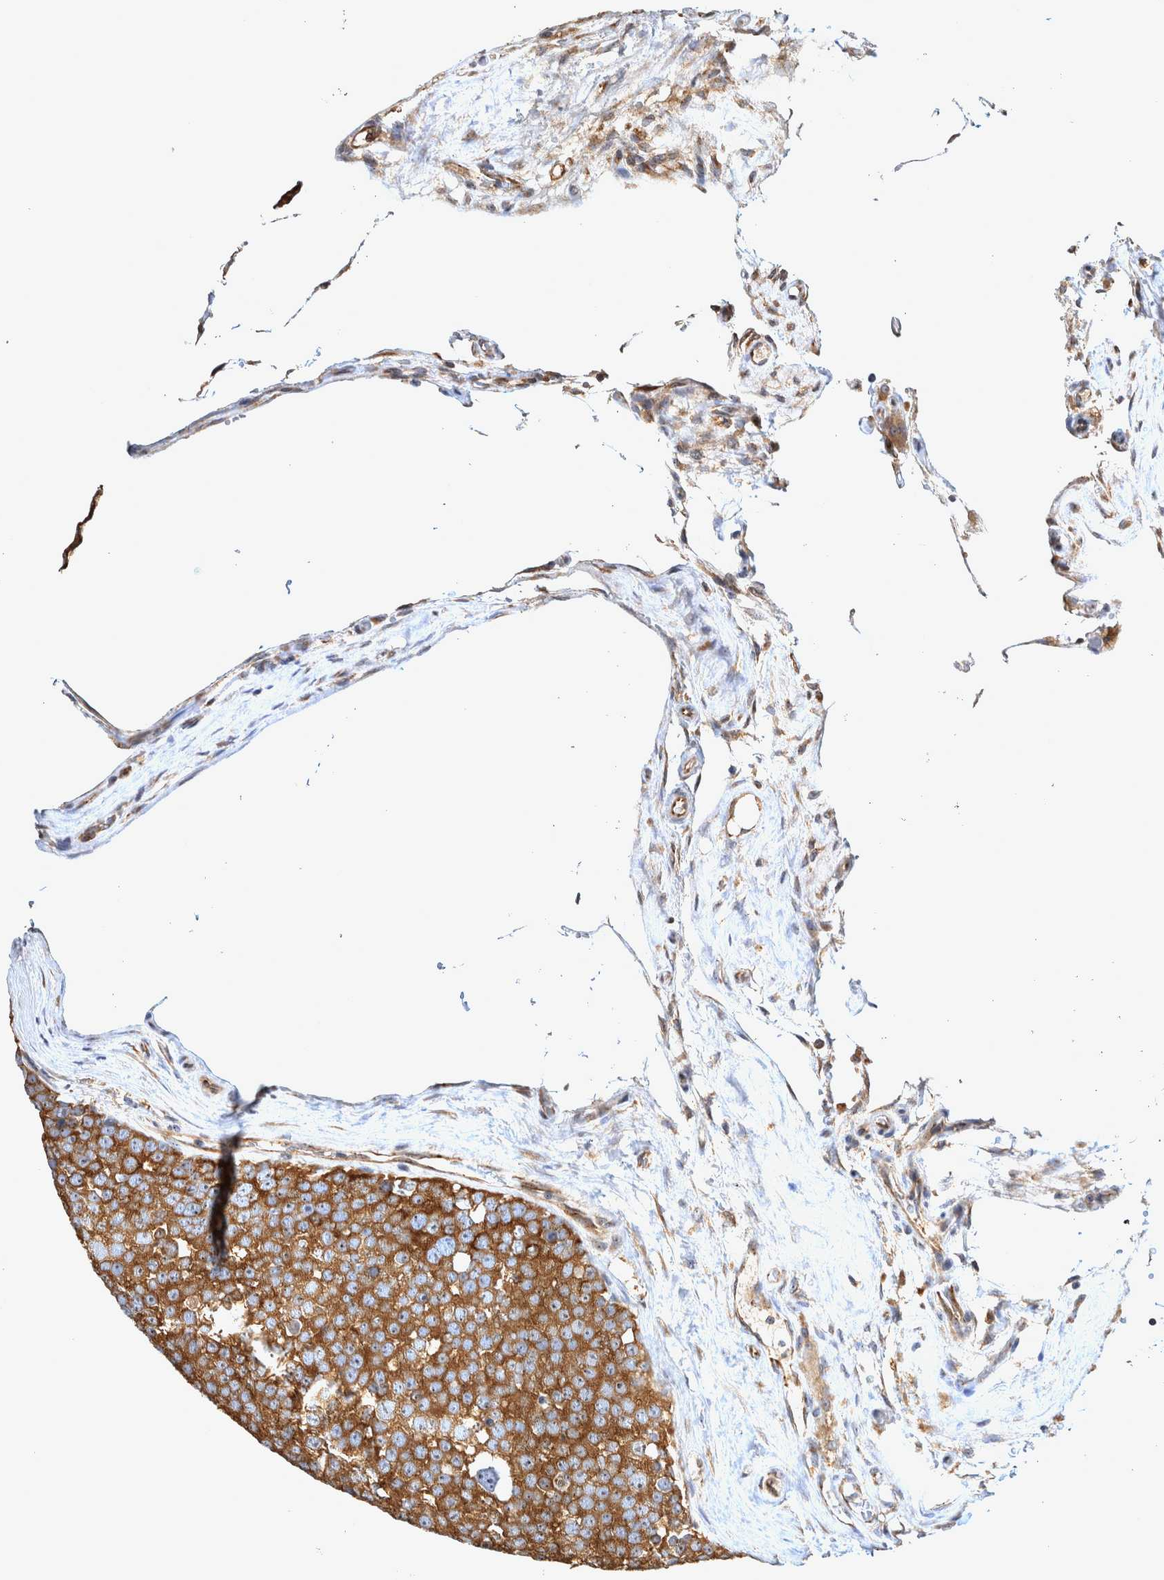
{"staining": {"intensity": "strong", "quantity": ">75%", "location": "cytoplasmic/membranous"}, "tissue": "testis cancer", "cell_type": "Tumor cells", "image_type": "cancer", "snomed": [{"axis": "morphology", "description": "Seminoma, NOS"}, {"axis": "topography", "description": "Testis"}], "caption": "Immunohistochemistry micrograph of neoplastic tissue: testis cancer (seminoma) stained using immunohistochemistry displays high levels of strong protein expression localized specifically in the cytoplasmic/membranous of tumor cells, appearing as a cytoplasmic/membranous brown color.", "gene": "ATXN2", "patient": {"sex": "male", "age": 71}}